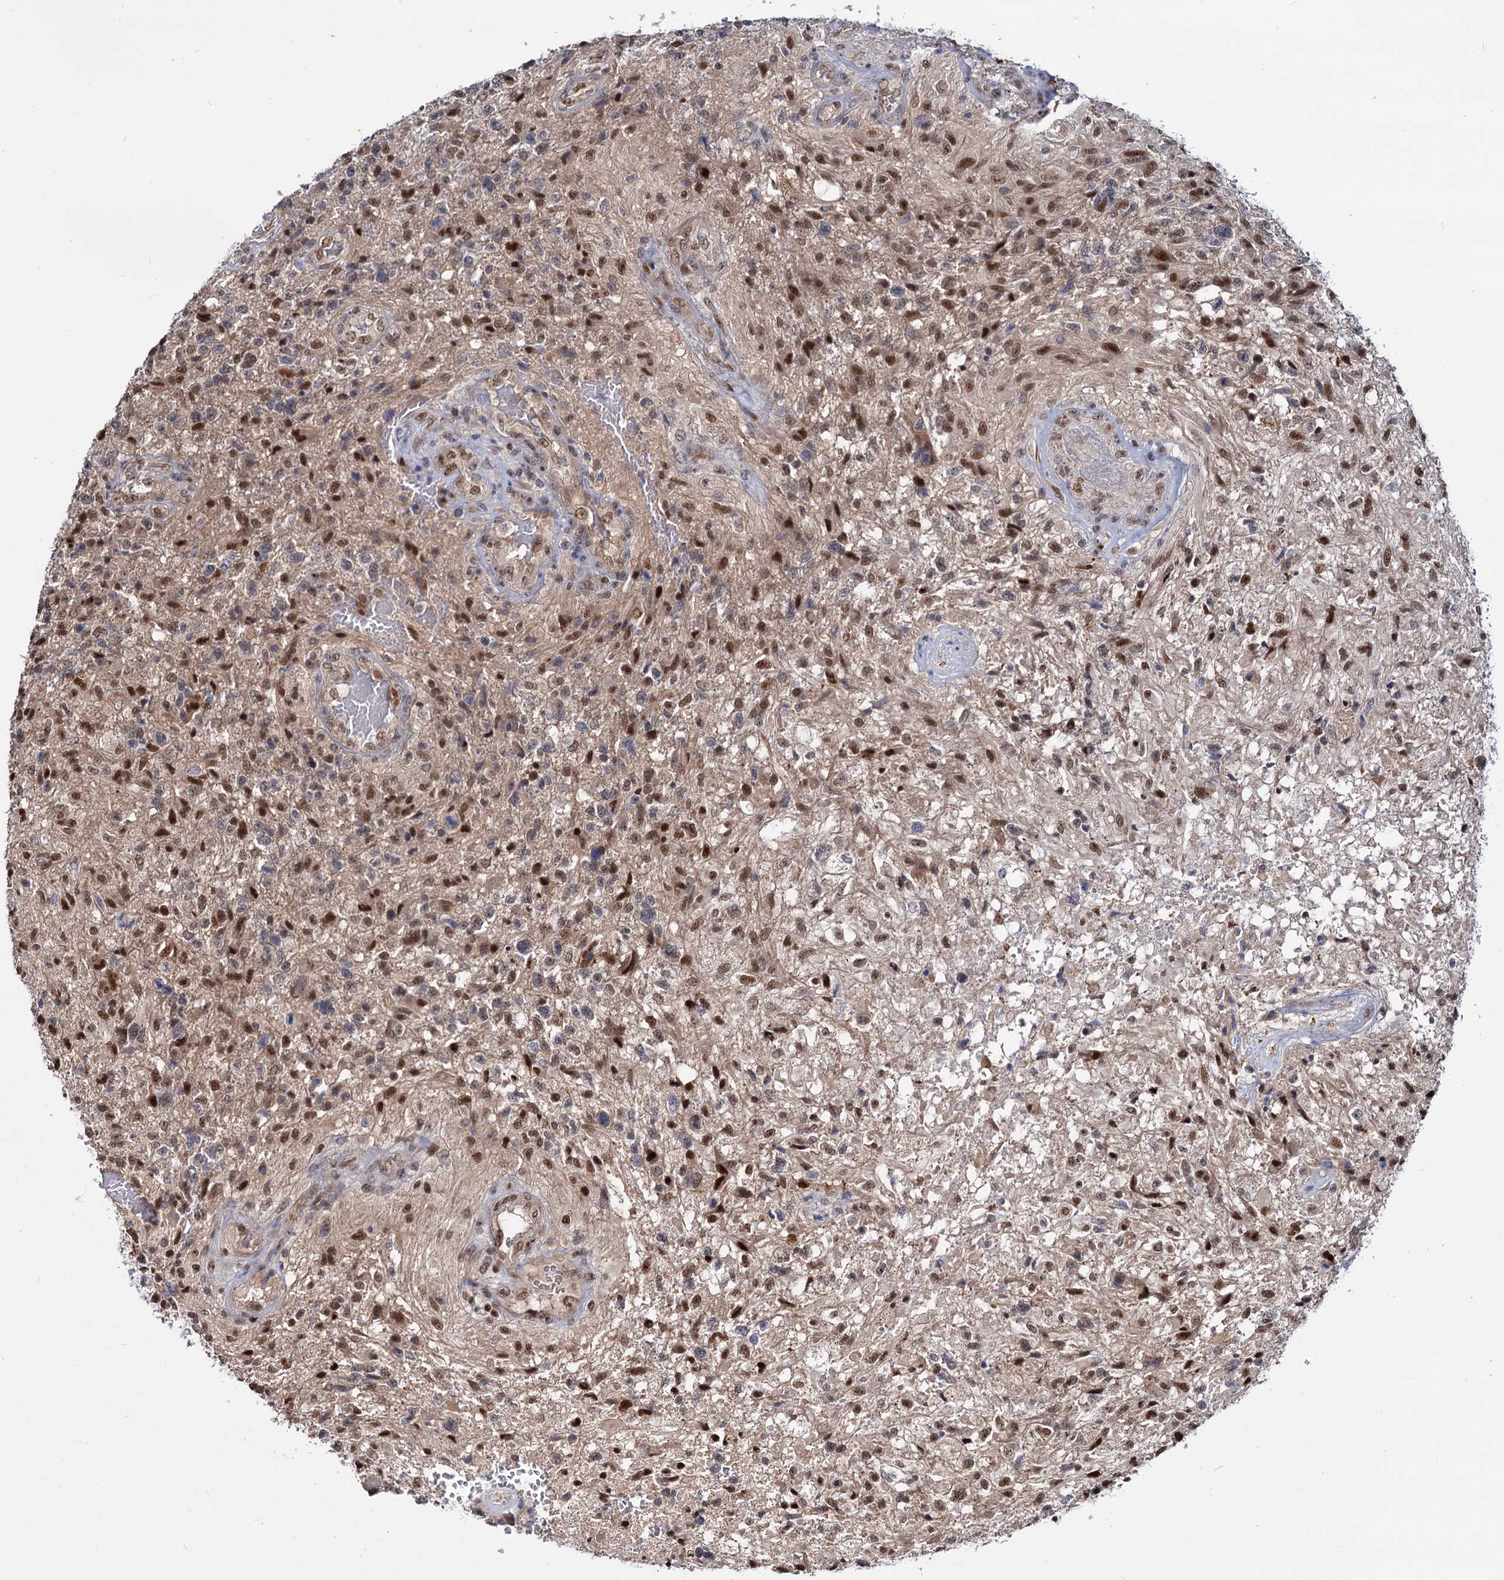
{"staining": {"intensity": "moderate", "quantity": ">75%", "location": "nuclear"}, "tissue": "glioma", "cell_type": "Tumor cells", "image_type": "cancer", "snomed": [{"axis": "morphology", "description": "Glioma, malignant, High grade"}, {"axis": "topography", "description": "Brain"}], "caption": "Tumor cells display medium levels of moderate nuclear positivity in approximately >75% of cells in high-grade glioma (malignant). (Brightfield microscopy of DAB IHC at high magnification).", "gene": "UBLCP1", "patient": {"sex": "male", "age": 56}}